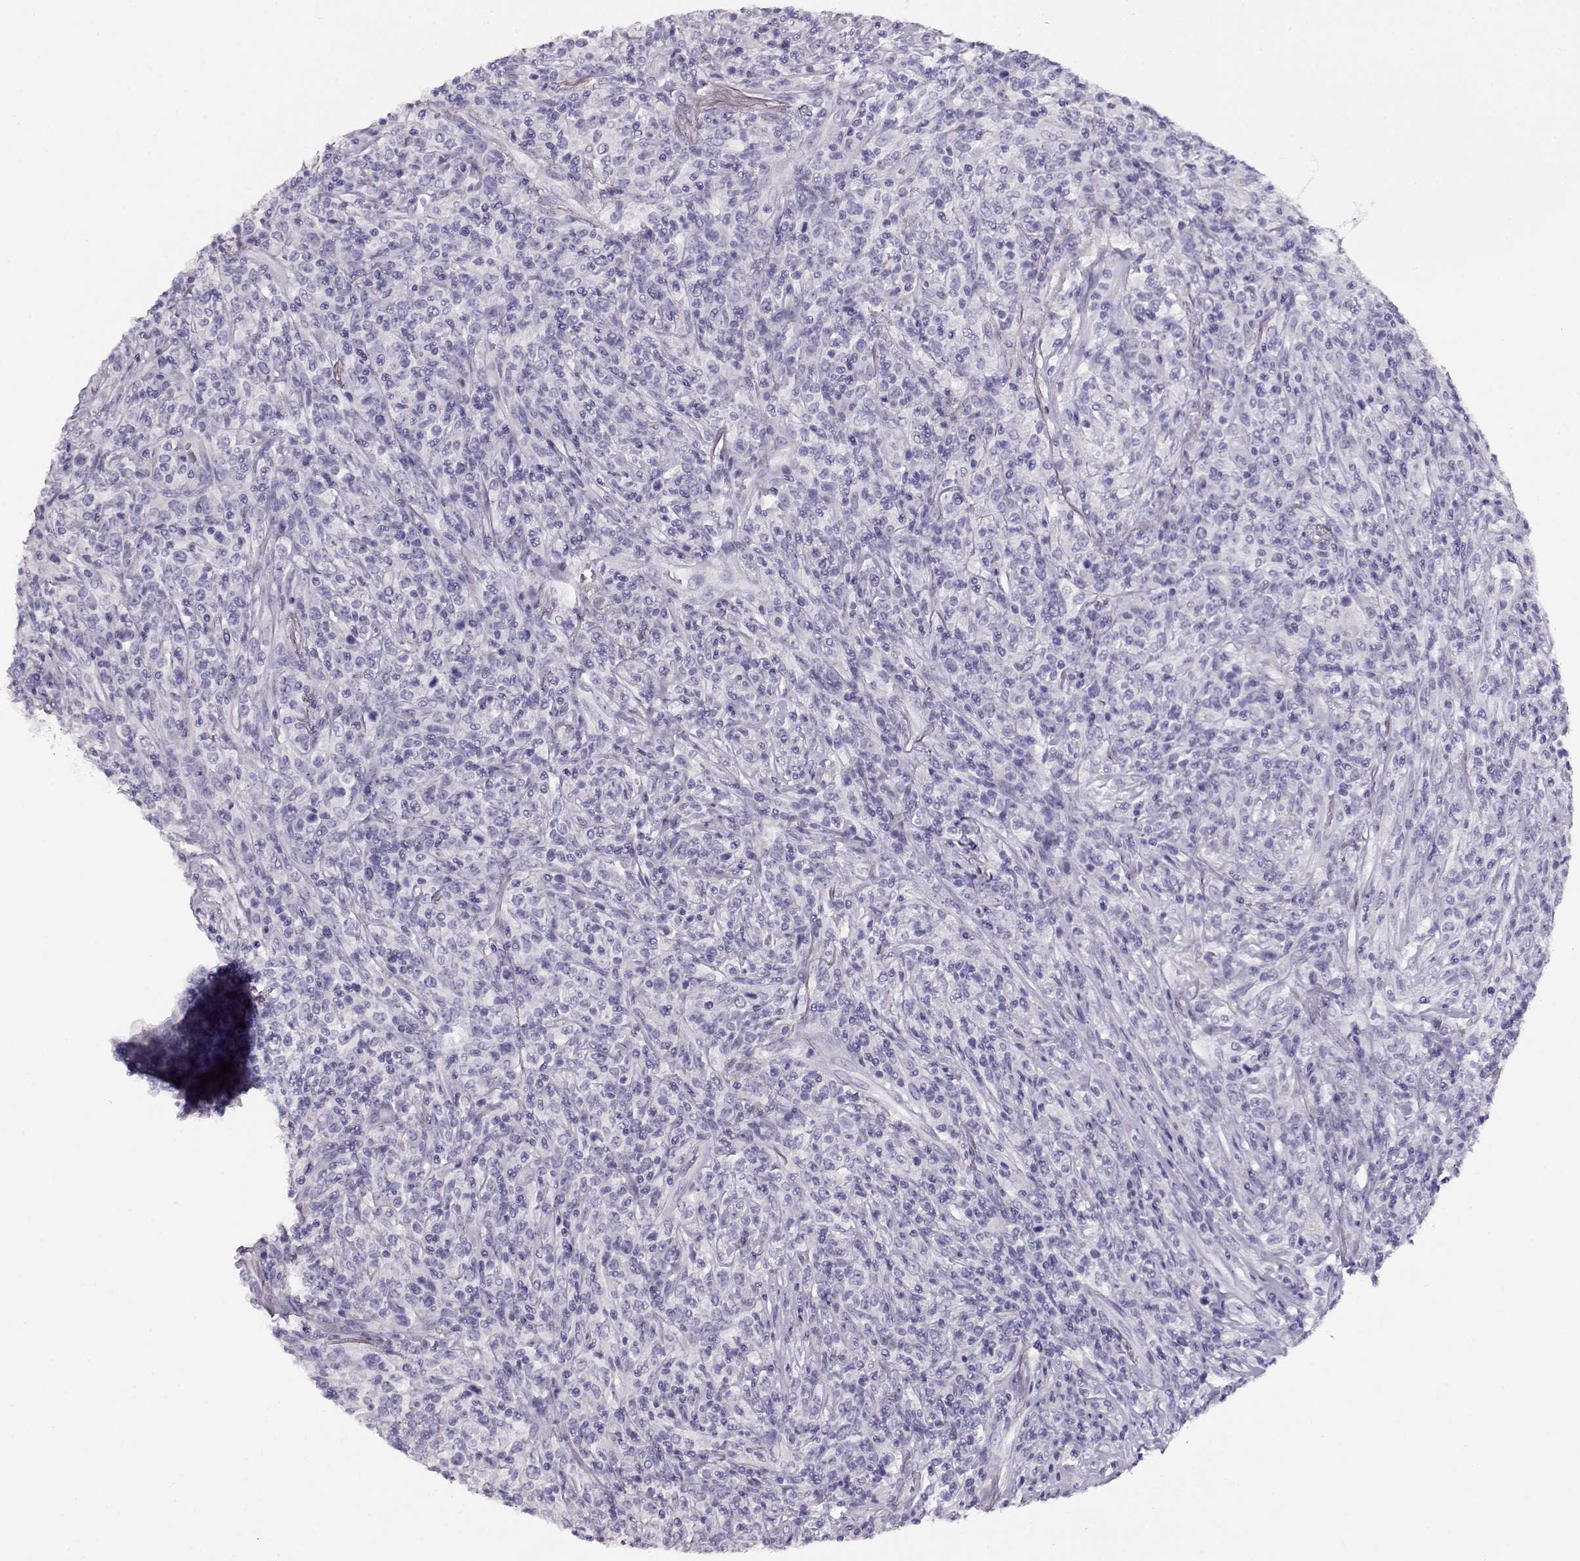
{"staining": {"intensity": "negative", "quantity": "none", "location": "none"}, "tissue": "lymphoma", "cell_type": "Tumor cells", "image_type": "cancer", "snomed": [{"axis": "morphology", "description": "Malignant lymphoma, non-Hodgkin's type, High grade"}, {"axis": "topography", "description": "Lung"}], "caption": "Human high-grade malignant lymphoma, non-Hodgkin's type stained for a protein using immunohistochemistry (IHC) reveals no staining in tumor cells.", "gene": "ACTN2", "patient": {"sex": "male", "age": 79}}